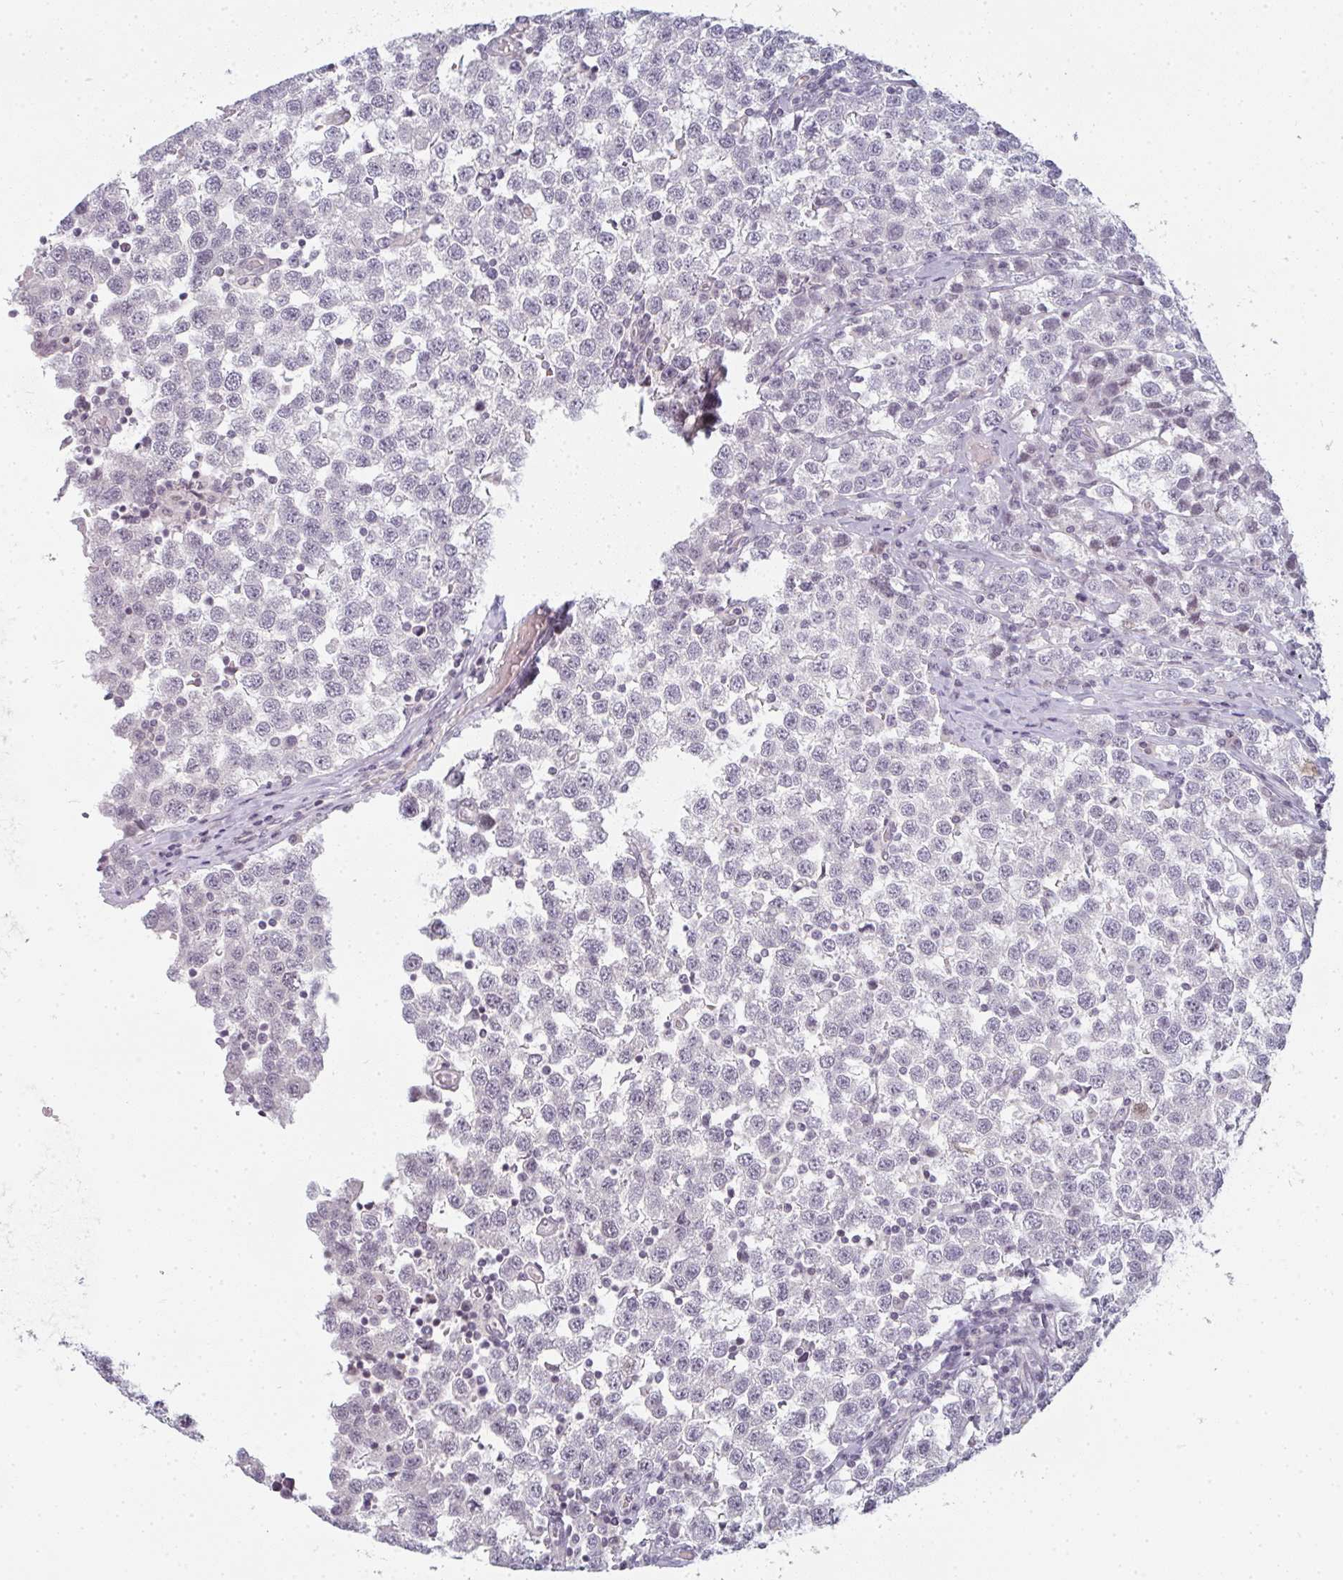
{"staining": {"intensity": "negative", "quantity": "none", "location": "none"}, "tissue": "testis cancer", "cell_type": "Tumor cells", "image_type": "cancer", "snomed": [{"axis": "morphology", "description": "Seminoma, NOS"}, {"axis": "topography", "description": "Testis"}], "caption": "Image shows no protein expression in tumor cells of testis cancer tissue. (DAB (3,3'-diaminobenzidine) immunohistochemistry (IHC) visualized using brightfield microscopy, high magnification).", "gene": "RBBP6", "patient": {"sex": "male", "age": 34}}